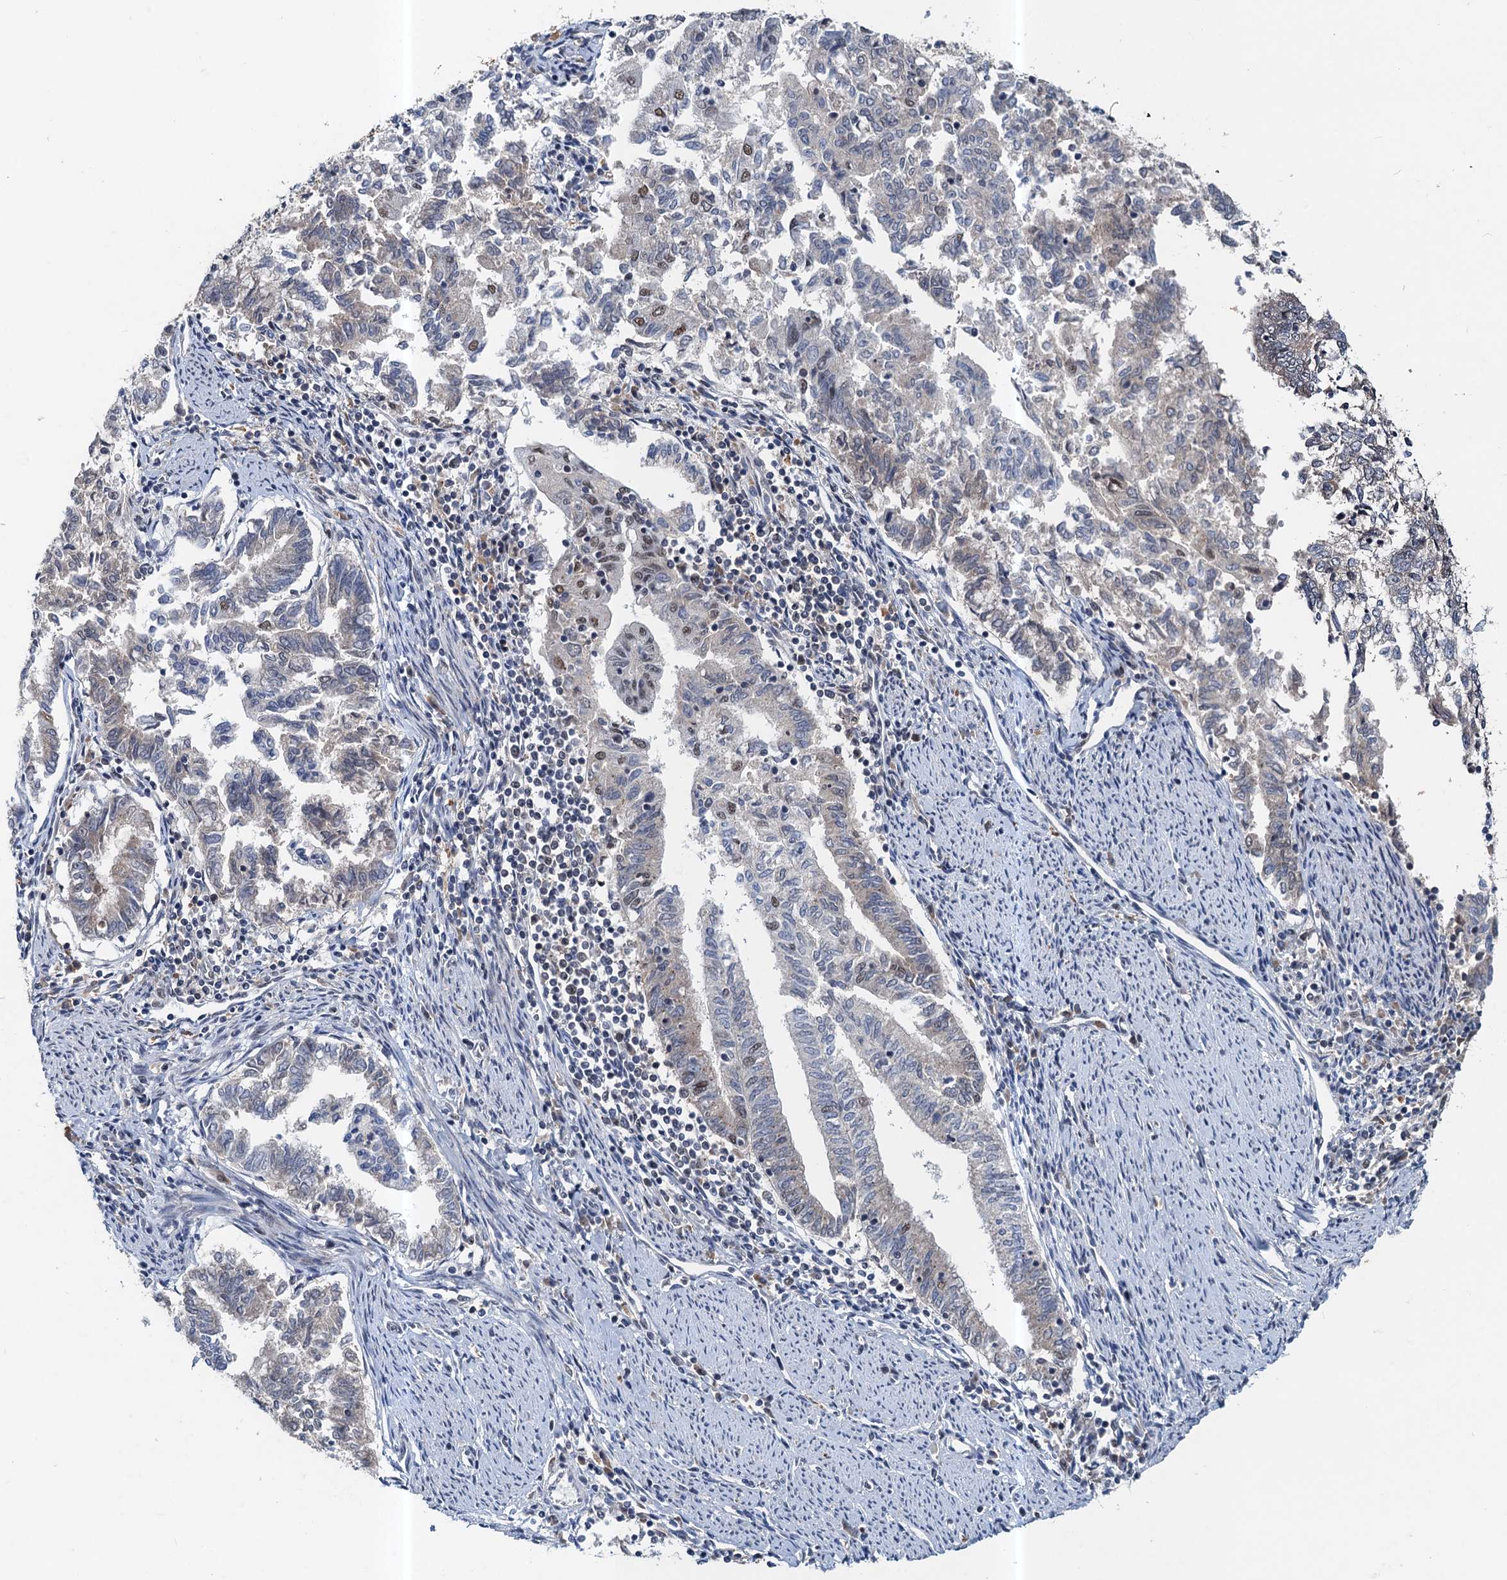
{"staining": {"intensity": "moderate", "quantity": "<25%", "location": "nuclear"}, "tissue": "endometrial cancer", "cell_type": "Tumor cells", "image_type": "cancer", "snomed": [{"axis": "morphology", "description": "Adenocarcinoma, NOS"}, {"axis": "topography", "description": "Endometrium"}], "caption": "Immunohistochemical staining of endometrial adenocarcinoma demonstrates low levels of moderate nuclear protein staining in approximately <25% of tumor cells.", "gene": "CSTF3", "patient": {"sex": "female", "age": 79}}